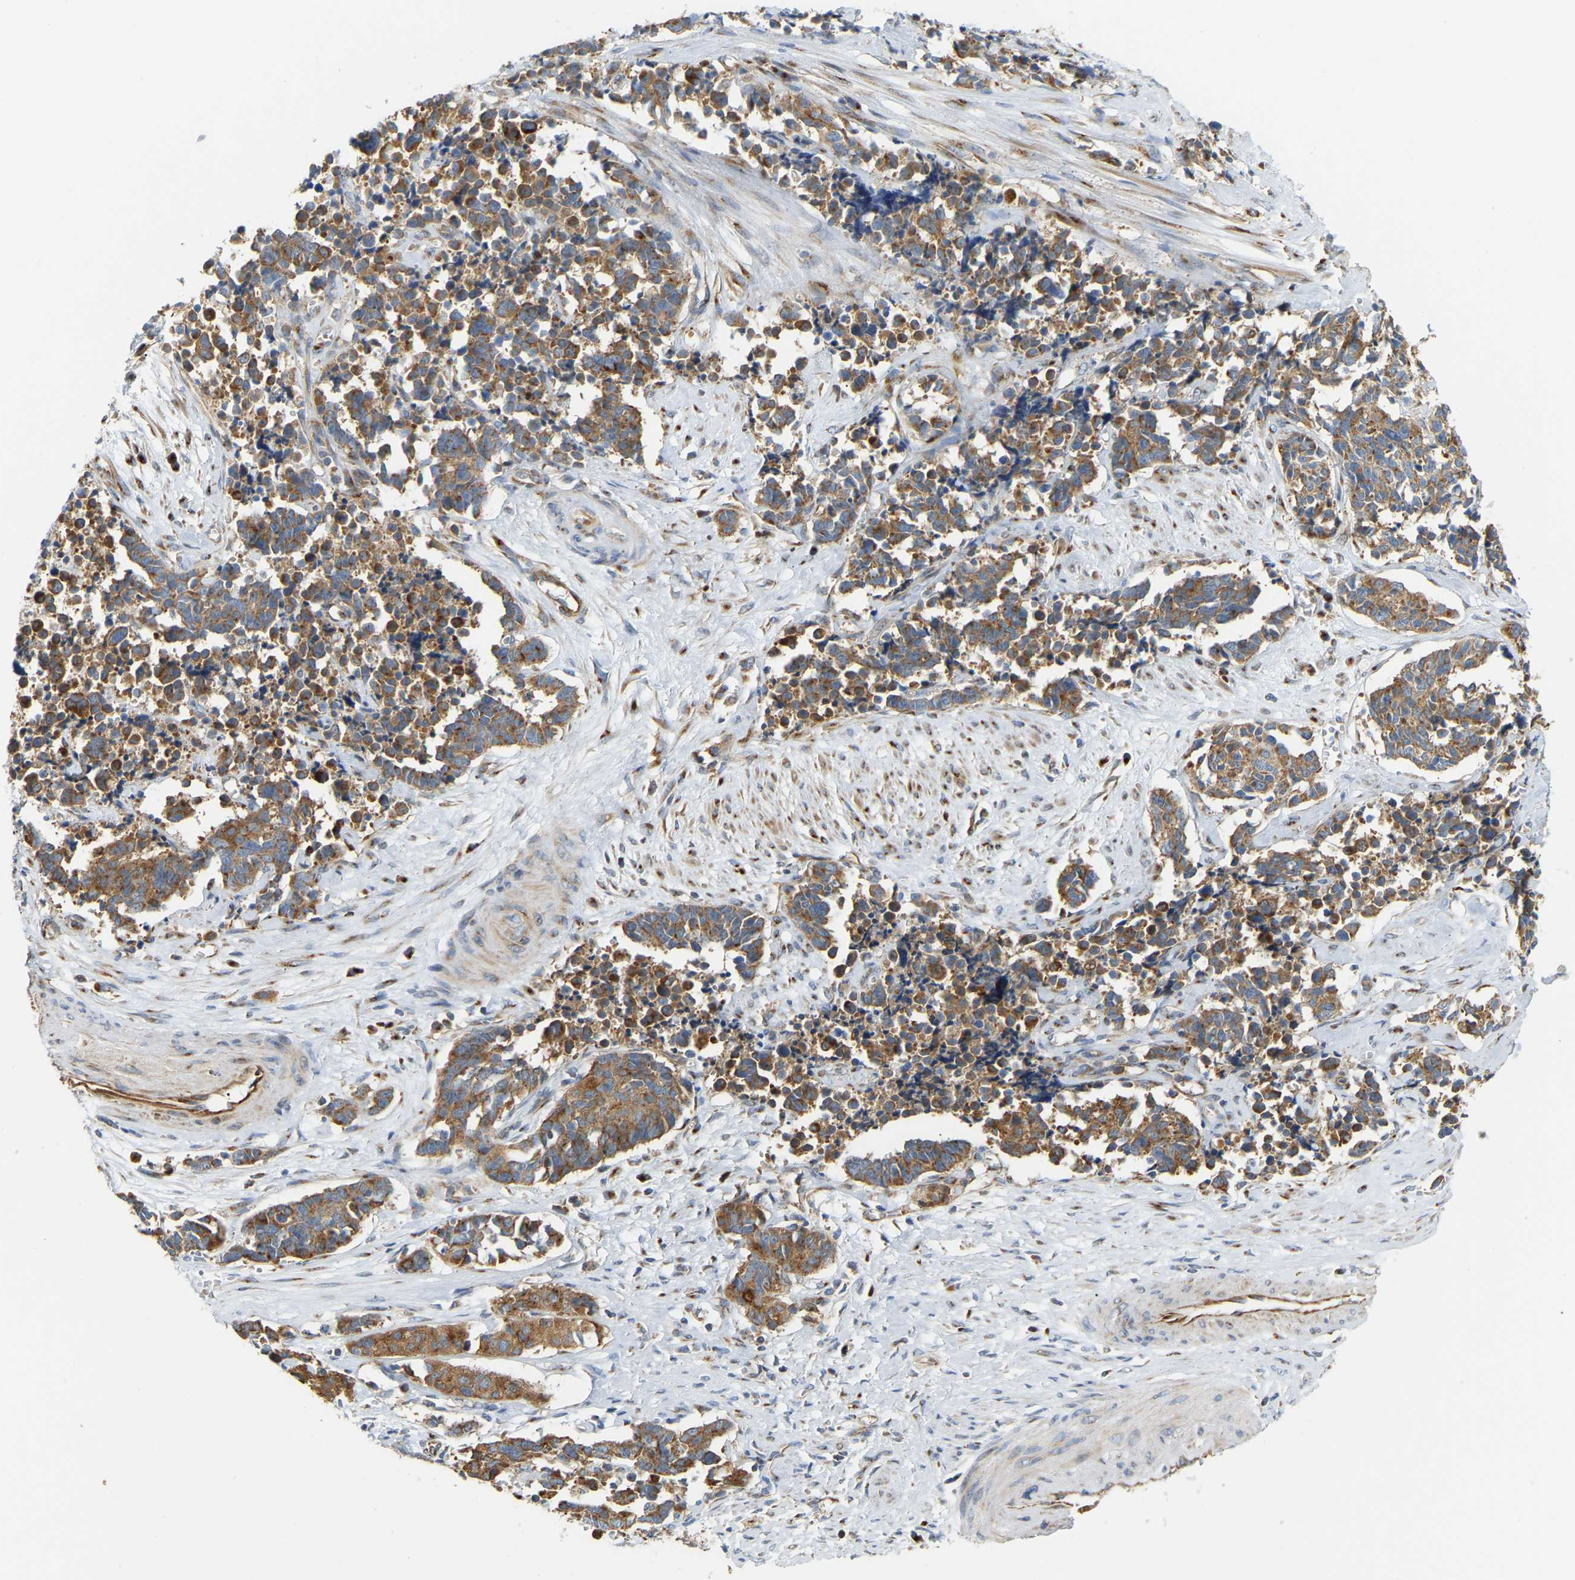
{"staining": {"intensity": "moderate", "quantity": ">75%", "location": "cytoplasmic/membranous"}, "tissue": "cervical cancer", "cell_type": "Tumor cells", "image_type": "cancer", "snomed": [{"axis": "morphology", "description": "Squamous cell carcinoma, NOS"}, {"axis": "topography", "description": "Cervix"}], "caption": "A high-resolution histopathology image shows immunohistochemistry (IHC) staining of squamous cell carcinoma (cervical), which displays moderate cytoplasmic/membranous expression in approximately >75% of tumor cells.", "gene": "YIPF2", "patient": {"sex": "female", "age": 35}}